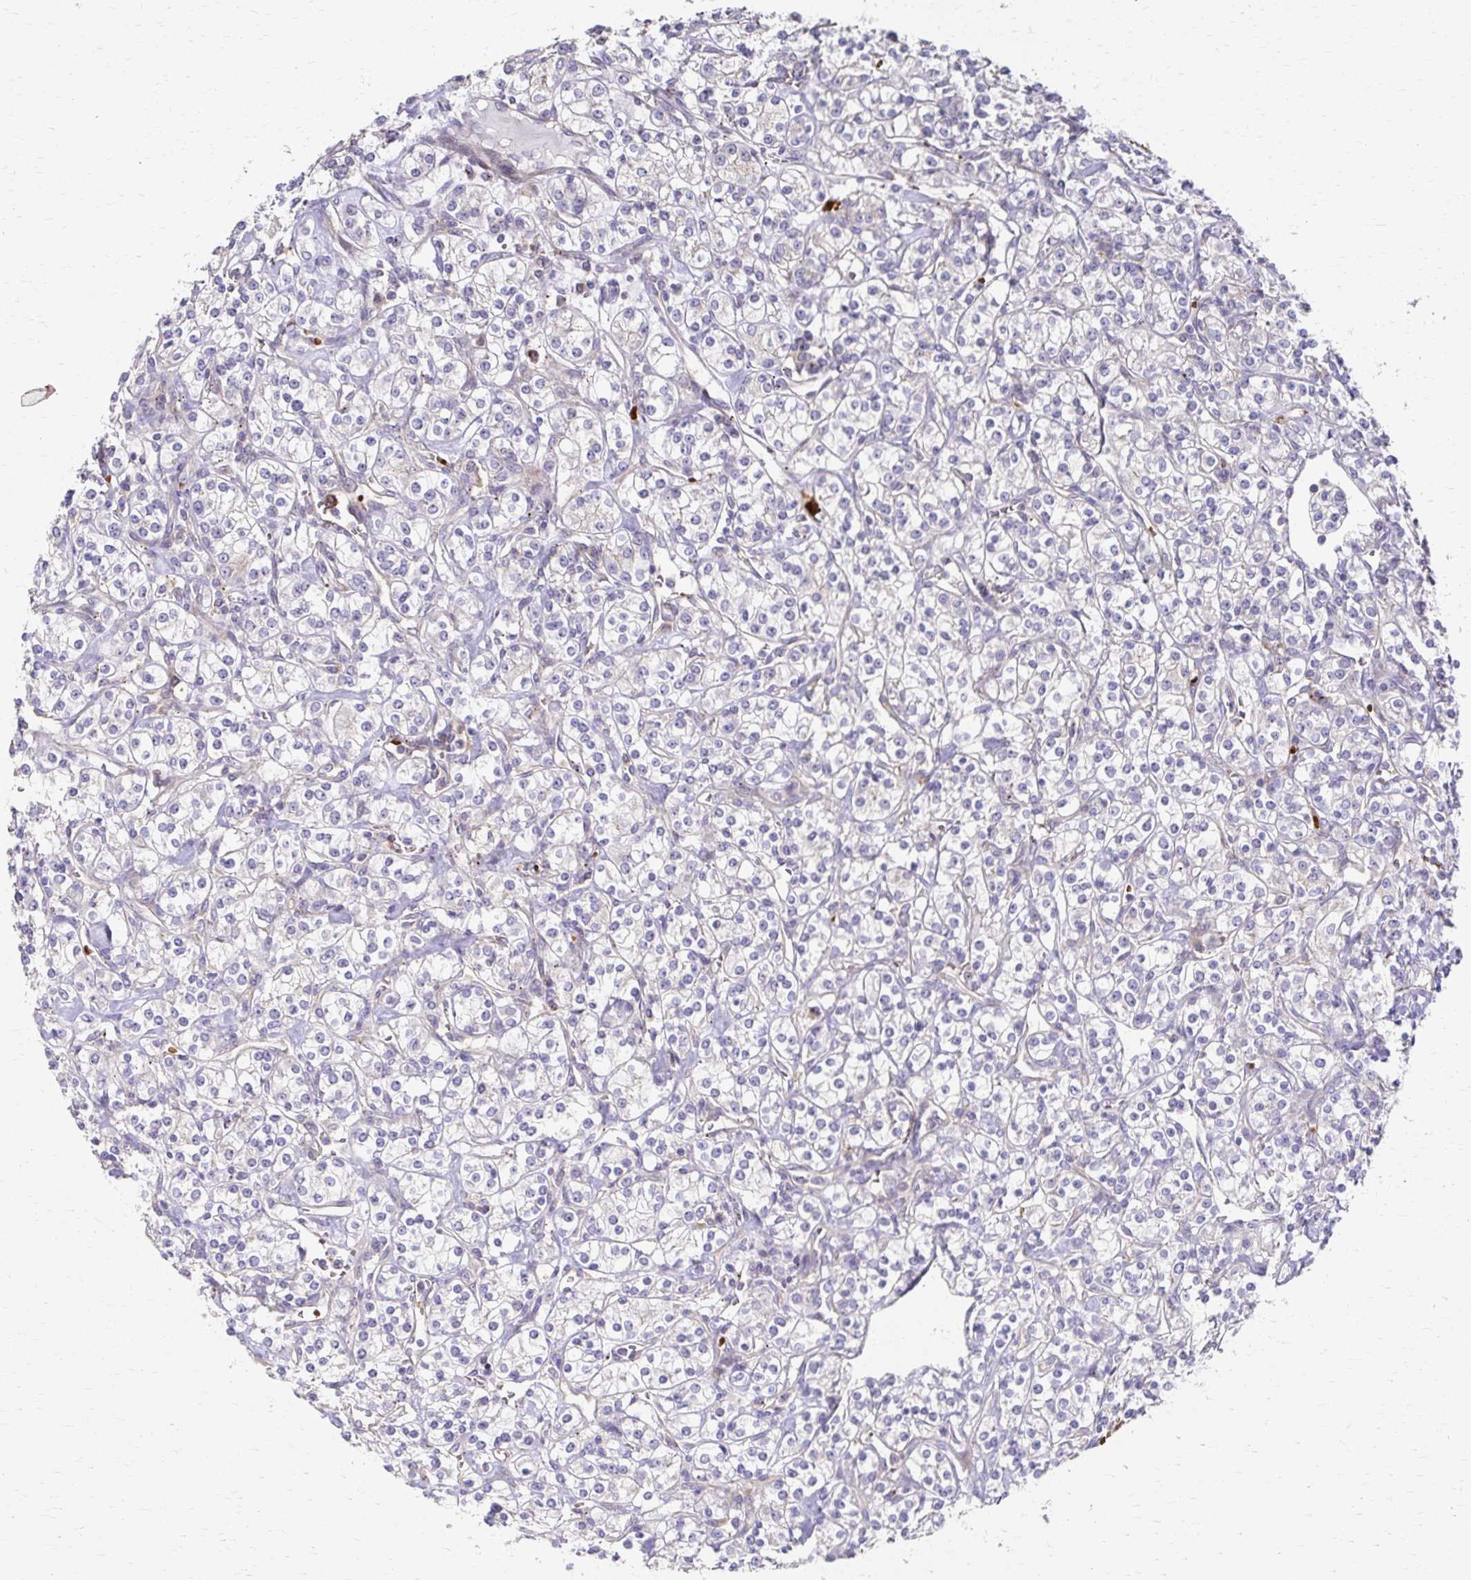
{"staining": {"intensity": "negative", "quantity": "none", "location": "none"}, "tissue": "renal cancer", "cell_type": "Tumor cells", "image_type": "cancer", "snomed": [{"axis": "morphology", "description": "Adenocarcinoma, NOS"}, {"axis": "topography", "description": "Kidney"}], "caption": "Human adenocarcinoma (renal) stained for a protein using IHC shows no staining in tumor cells.", "gene": "SKA2", "patient": {"sex": "male", "age": 77}}